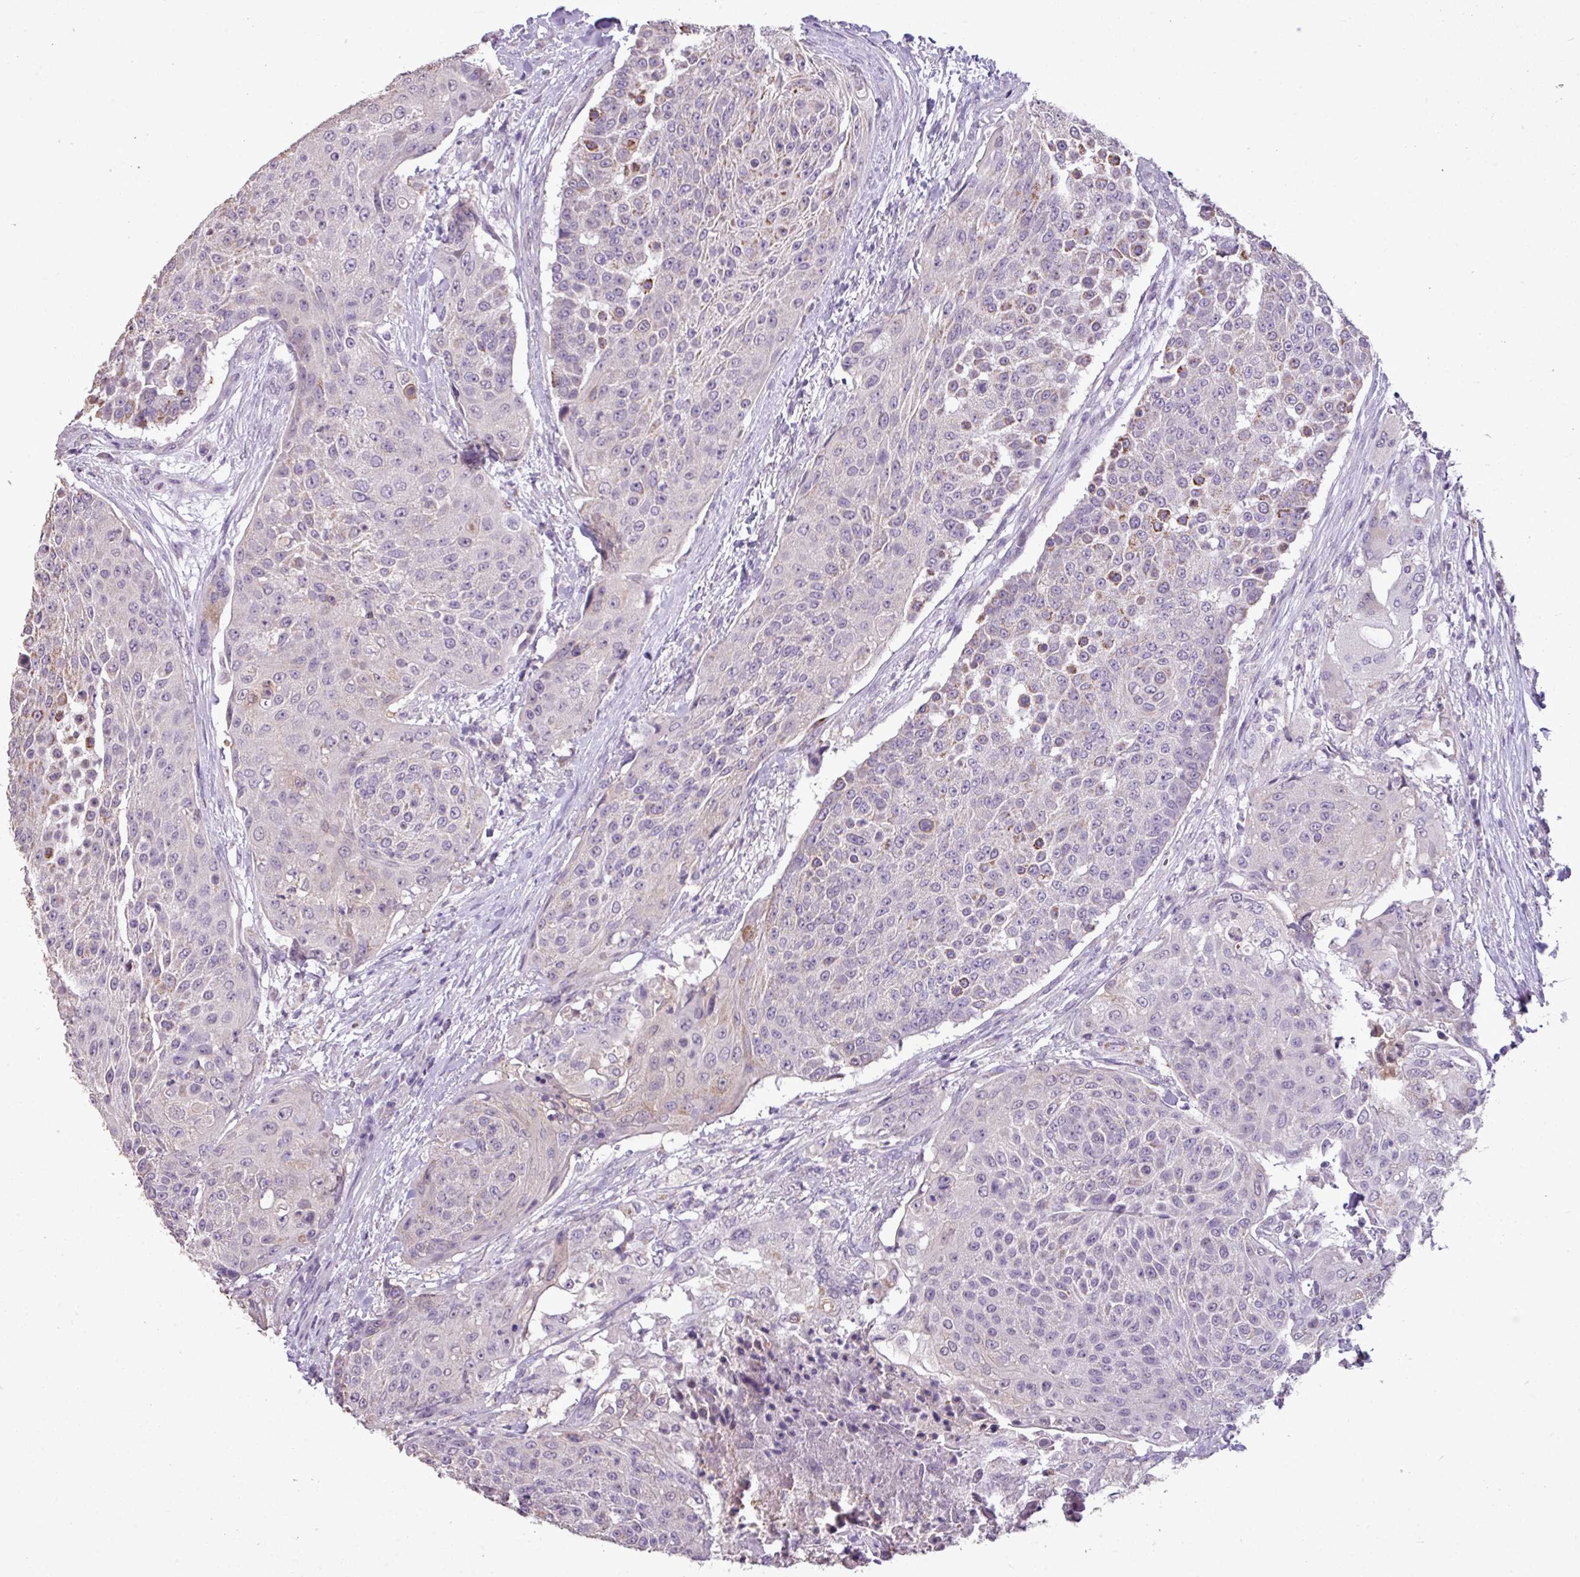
{"staining": {"intensity": "negative", "quantity": "none", "location": "none"}, "tissue": "urothelial cancer", "cell_type": "Tumor cells", "image_type": "cancer", "snomed": [{"axis": "morphology", "description": "Urothelial carcinoma, High grade"}, {"axis": "topography", "description": "Urinary bladder"}], "caption": "This is an immunohistochemistry photomicrograph of urothelial carcinoma (high-grade). There is no positivity in tumor cells.", "gene": "ALDH2", "patient": {"sex": "female", "age": 63}}